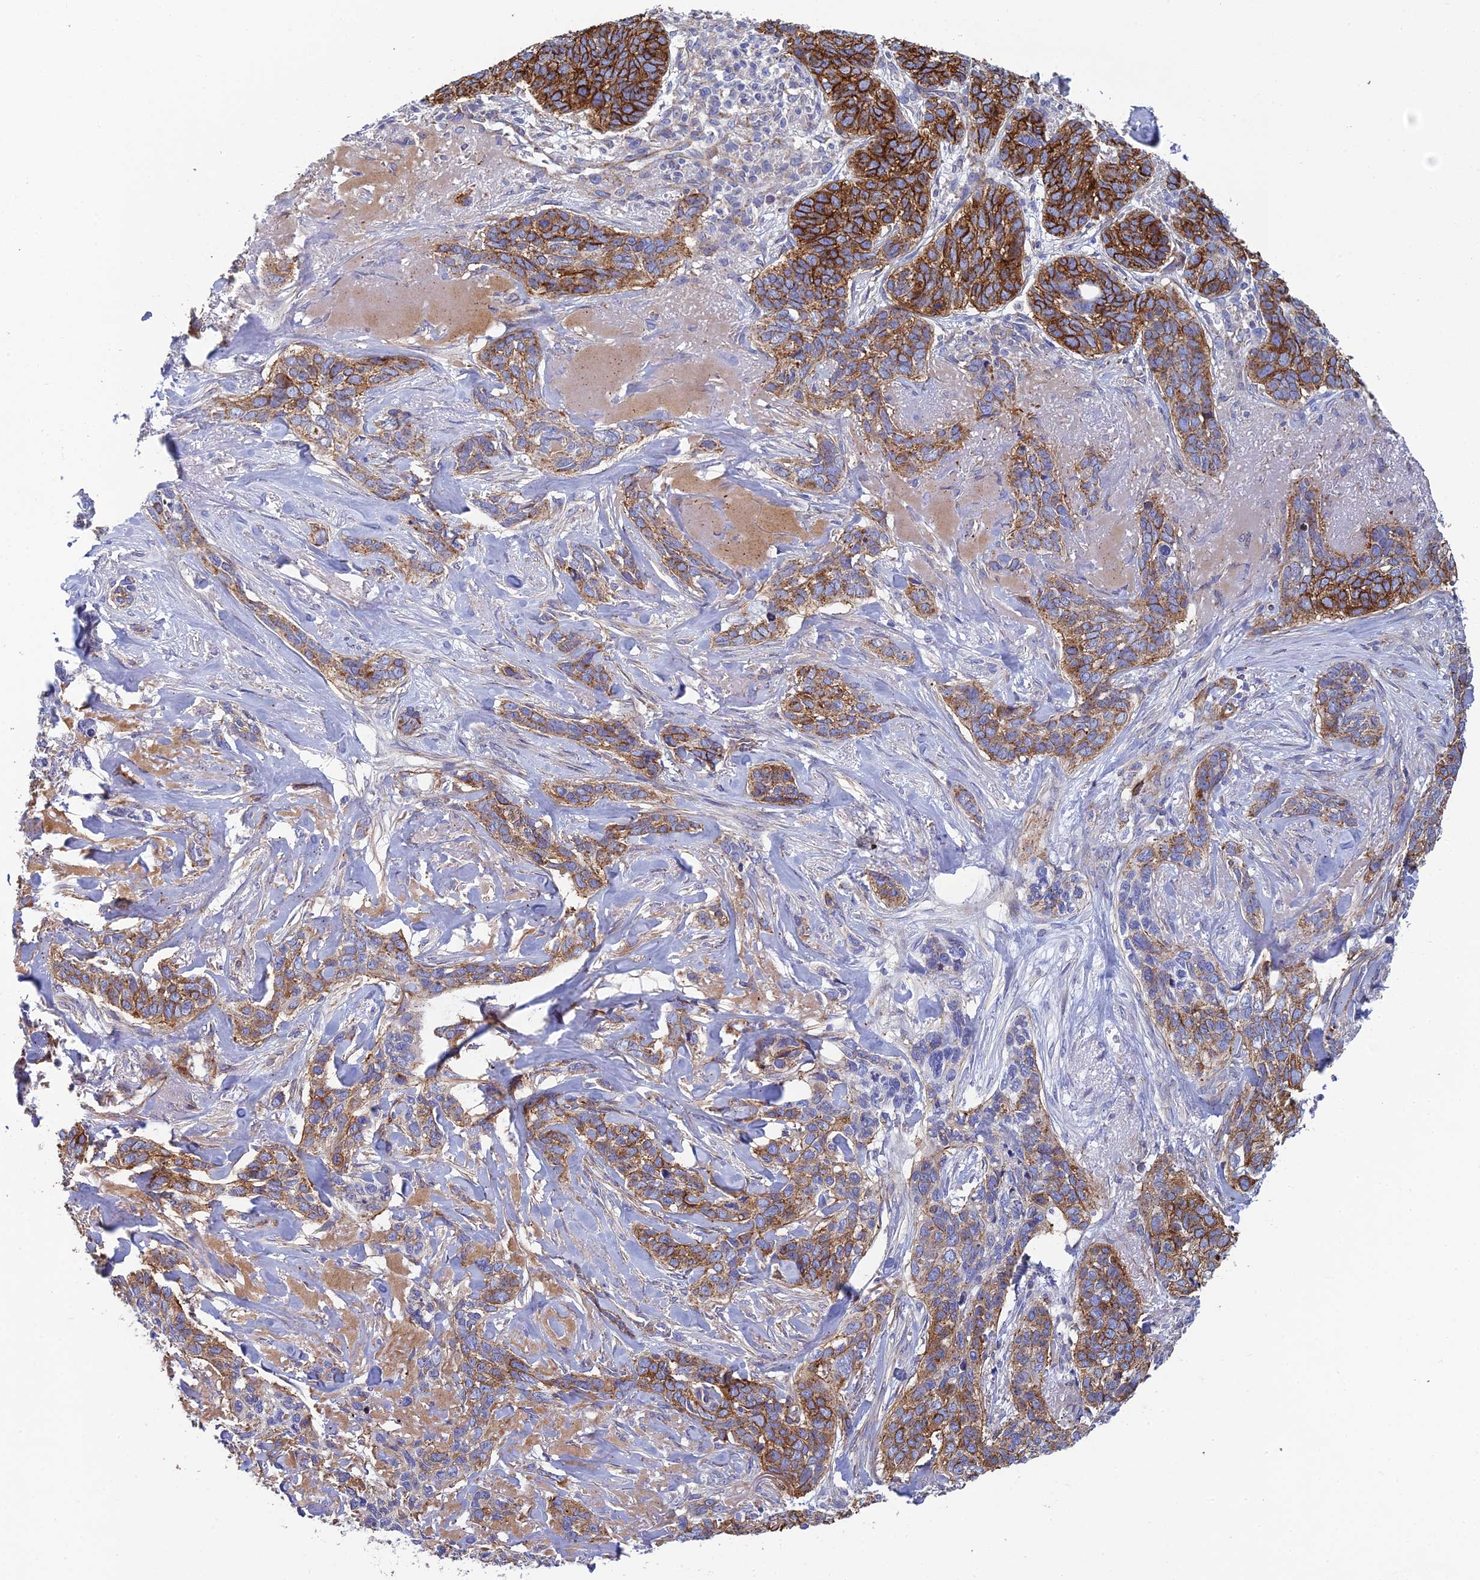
{"staining": {"intensity": "strong", "quantity": ">75%", "location": "cytoplasmic/membranous"}, "tissue": "skin cancer", "cell_type": "Tumor cells", "image_type": "cancer", "snomed": [{"axis": "morphology", "description": "Basal cell carcinoma"}, {"axis": "topography", "description": "Skin"}], "caption": "Skin basal cell carcinoma stained for a protein demonstrates strong cytoplasmic/membranous positivity in tumor cells.", "gene": "CSPG4", "patient": {"sex": "male", "age": 86}}